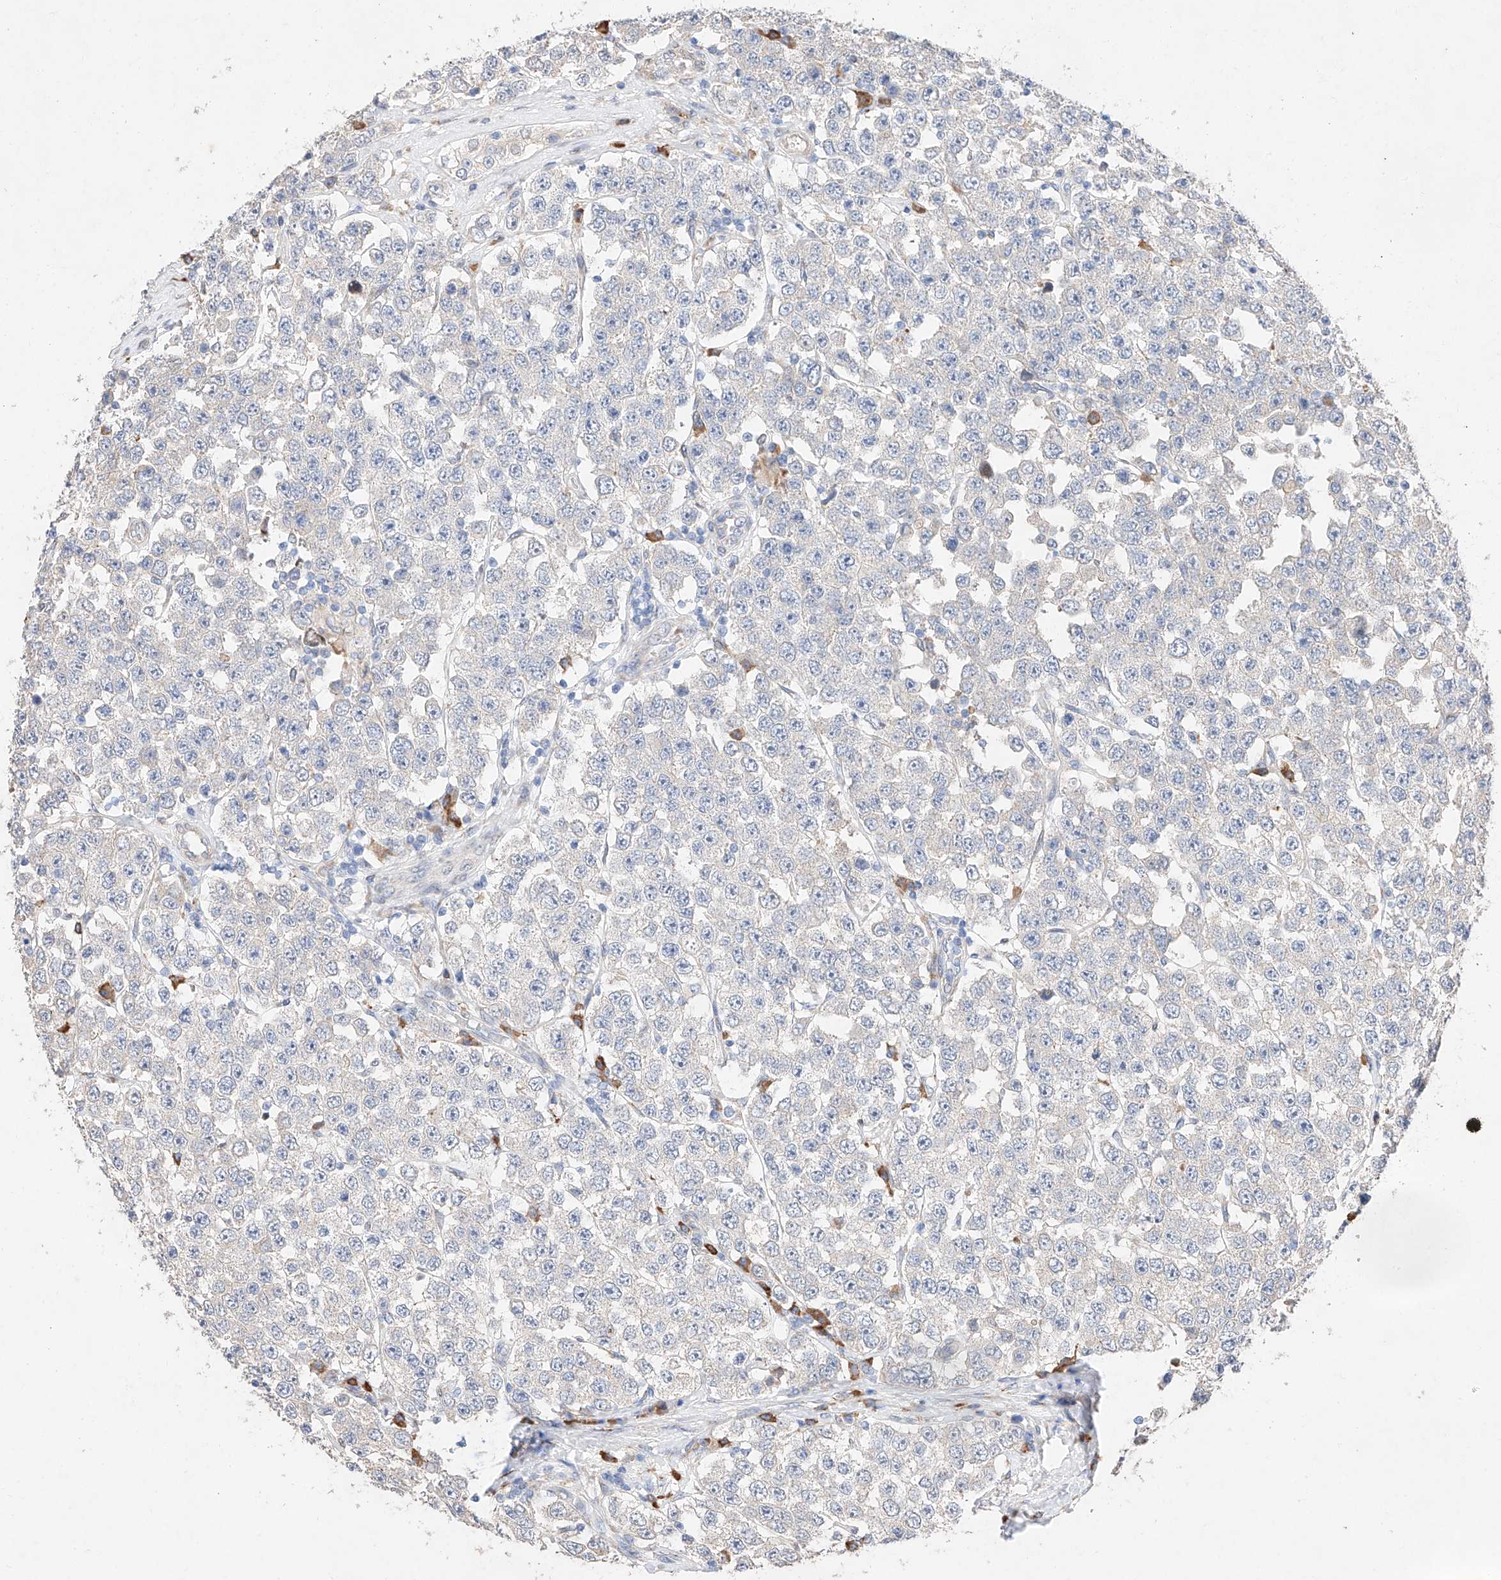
{"staining": {"intensity": "negative", "quantity": "none", "location": "none"}, "tissue": "testis cancer", "cell_type": "Tumor cells", "image_type": "cancer", "snomed": [{"axis": "morphology", "description": "Seminoma, NOS"}, {"axis": "topography", "description": "Testis"}], "caption": "Tumor cells are negative for brown protein staining in seminoma (testis). The staining was performed using DAB (3,3'-diaminobenzidine) to visualize the protein expression in brown, while the nuclei were stained in blue with hematoxylin (Magnification: 20x).", "gene": "ATP9B", "patient": {"sex": "male", "age": 28}}